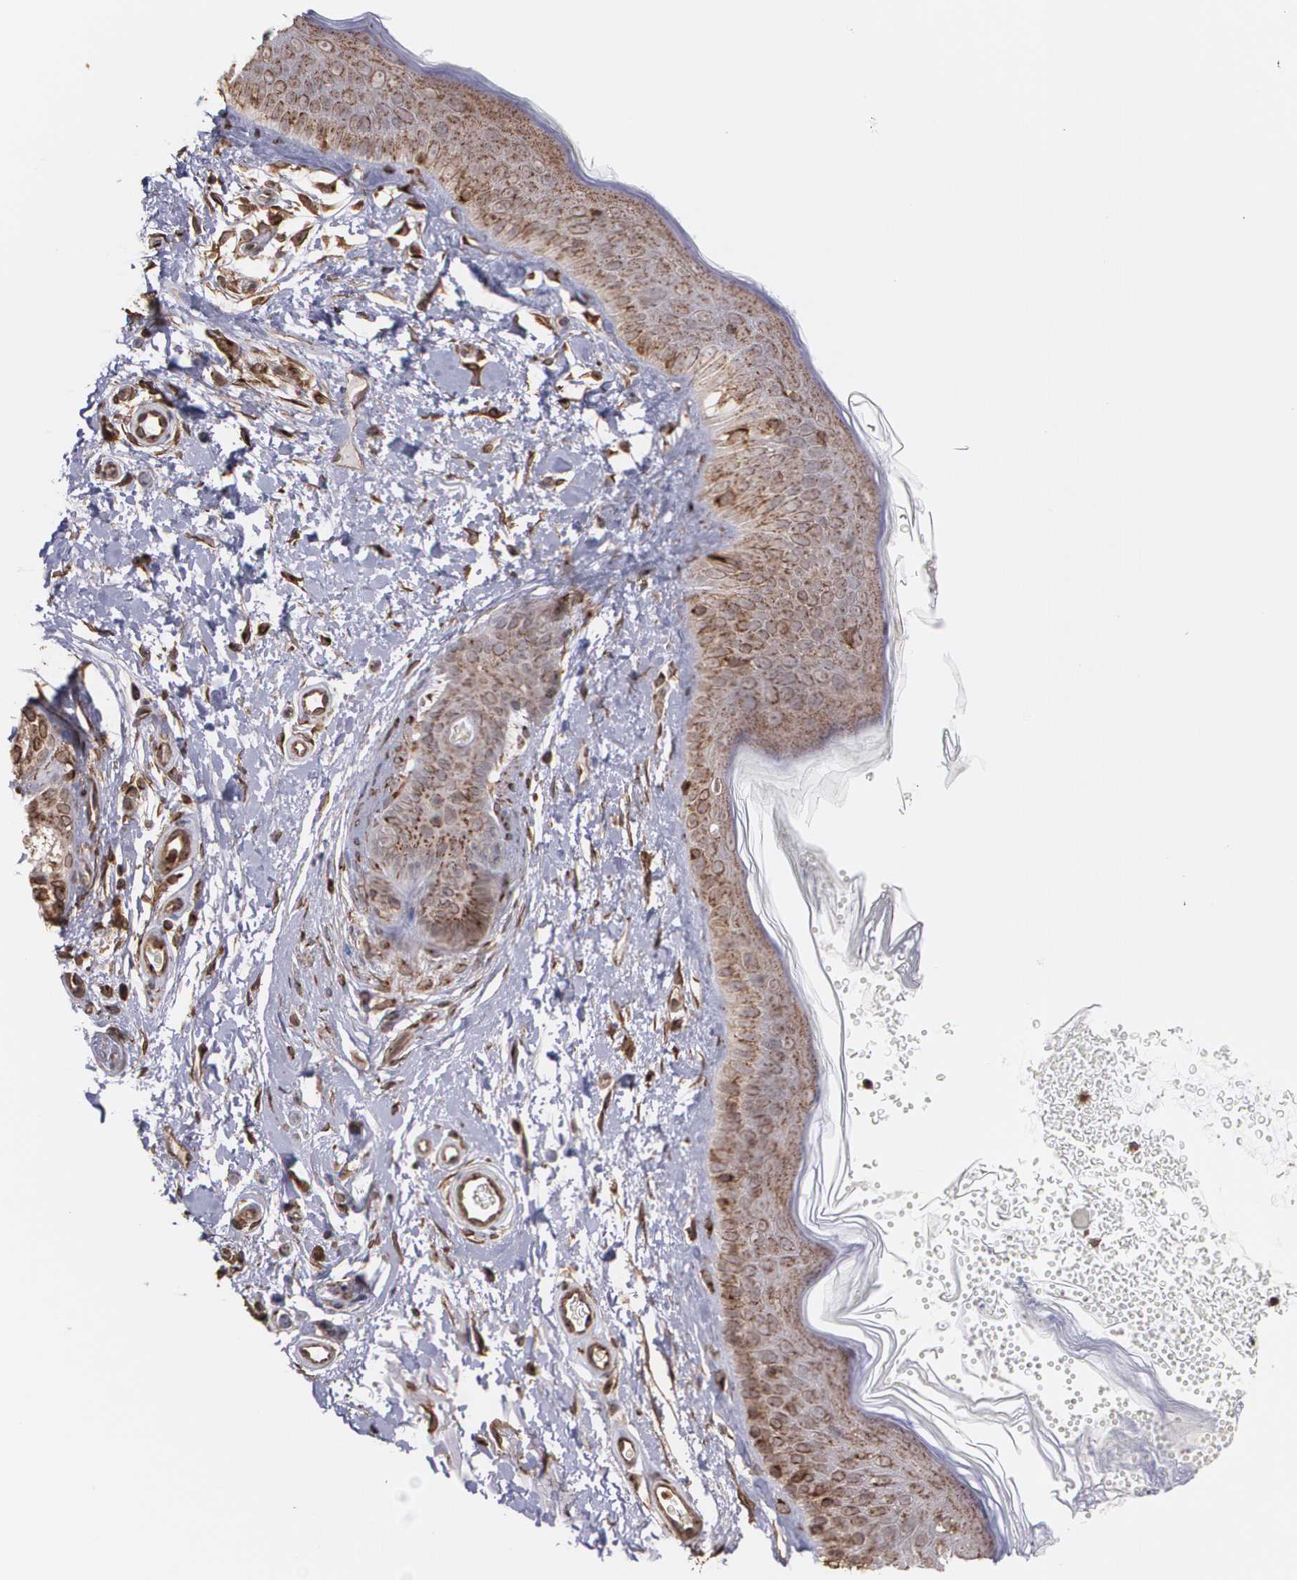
{"staining": {"intensity": "strong", "quantity": ">75%", "location": "cytoplasmic/membranous"}, "tissue": "skin", "cell_type": "Fibroblasts", "image_type": "normal", "snomed": [{"axis": "morphology", "description": "Normal tissue, NOS"}, {"axis": "topography", "description": "Skin"}], "caption": "Fibroblasts exhibit high levels of strong cytoplasmic/membranous staining in about >75% of cells in normal human skin.", "gene": "TRIP11", "patient": {"sex": "male", "age": 63}}